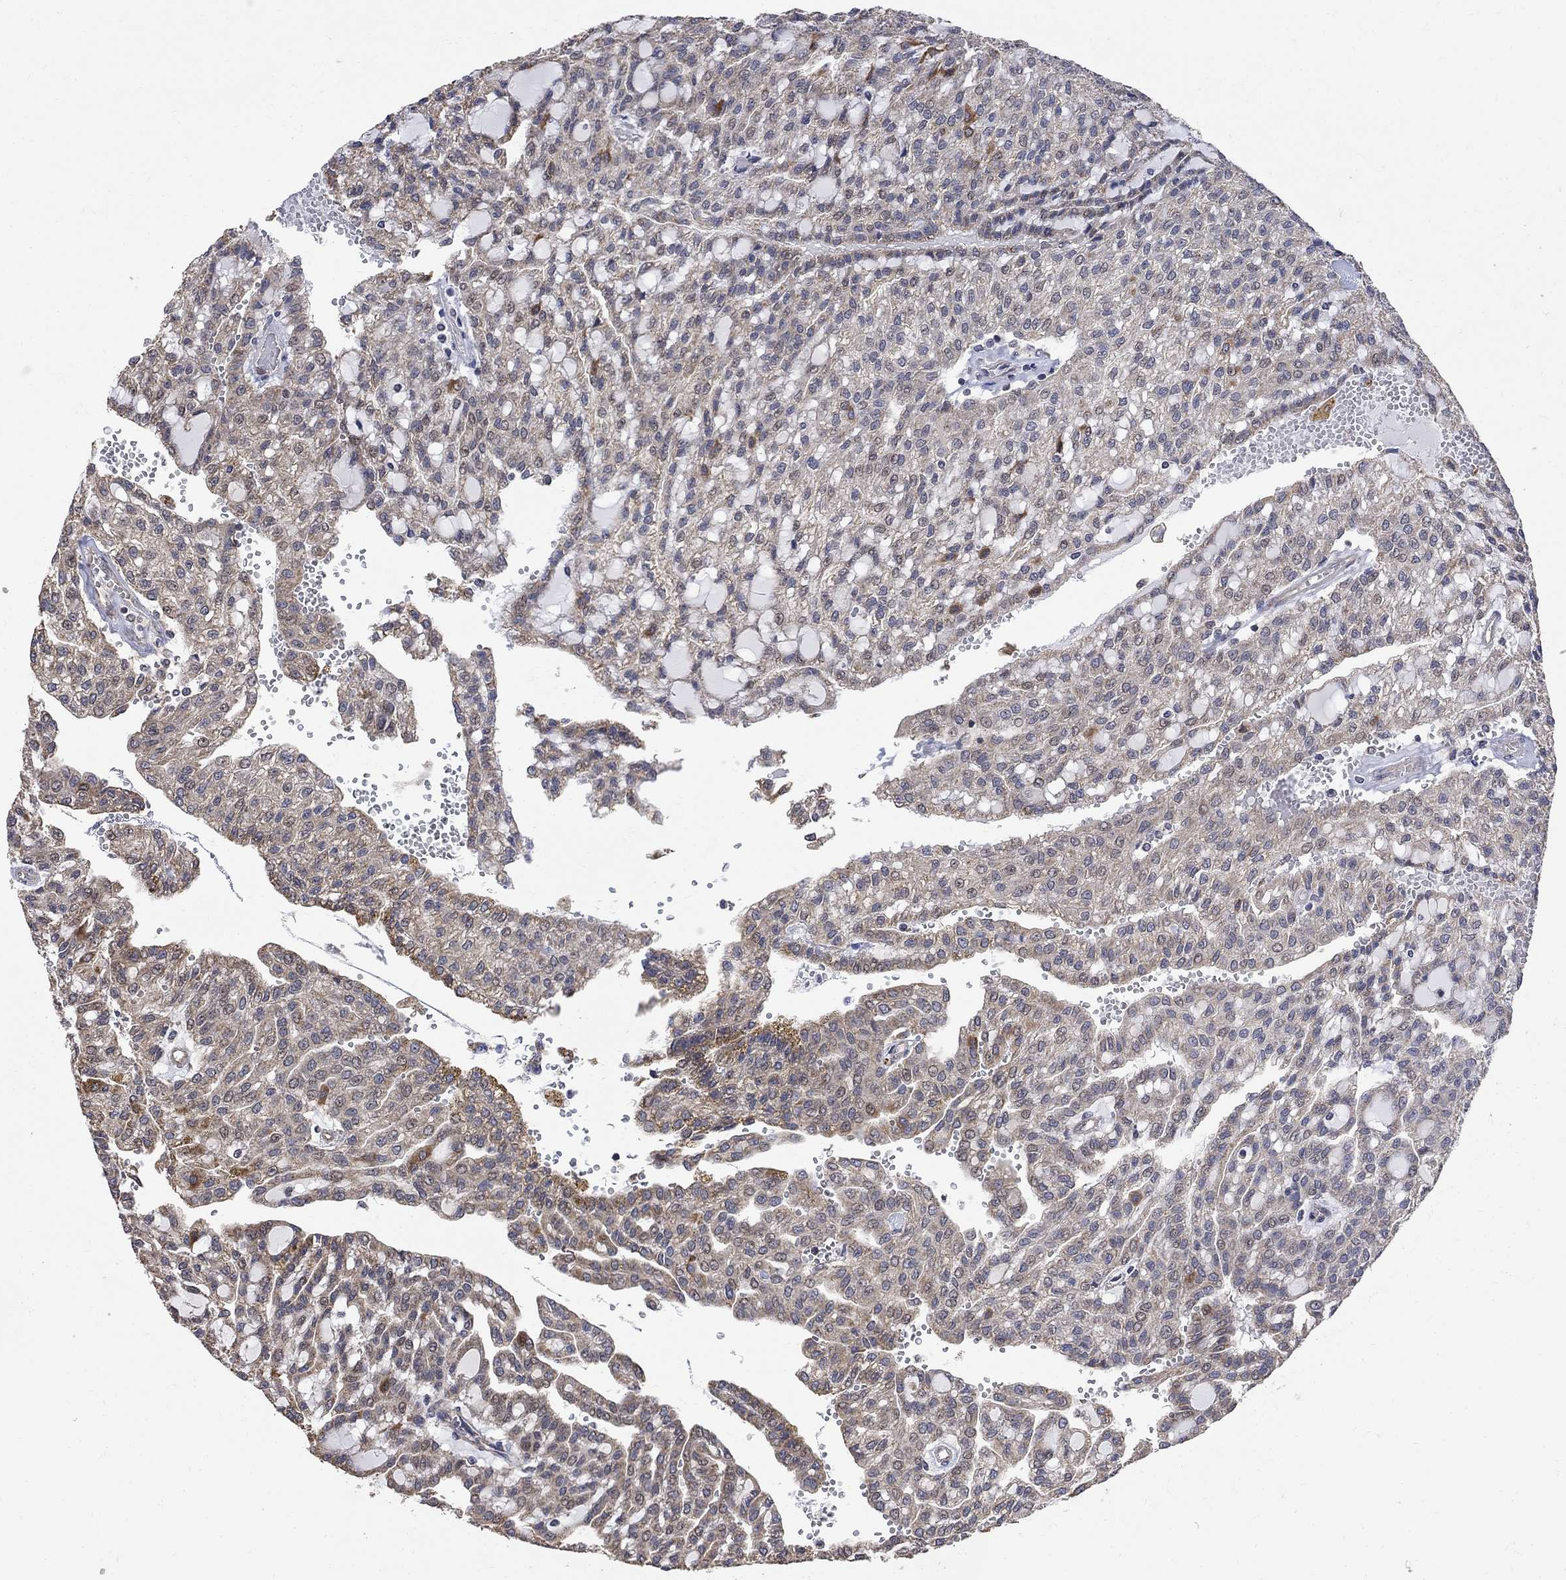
{"staining": {"intensity": "moderate", "quantity": "<25%", "location": "cytoplasmic/membranous"}, "tissue": "renal cancer", "cell_type": "Tumor cells", "image_type": "cancer", "snomed": [{"axis": "morphology", "description": "Adenocarcinoma, NOS"}, {"axis": "topography", "description": "Kidney"}], "caption": "This image exhibits renal cancer stained with IHC to label a protein in brown. The cytoplasmic/membranous of tumor cells show moderate positivity for the protein. Nuclei are counter-stained blue.", "gene": "ANKRA2", "patient": {"sex": "male", "age": 63}}